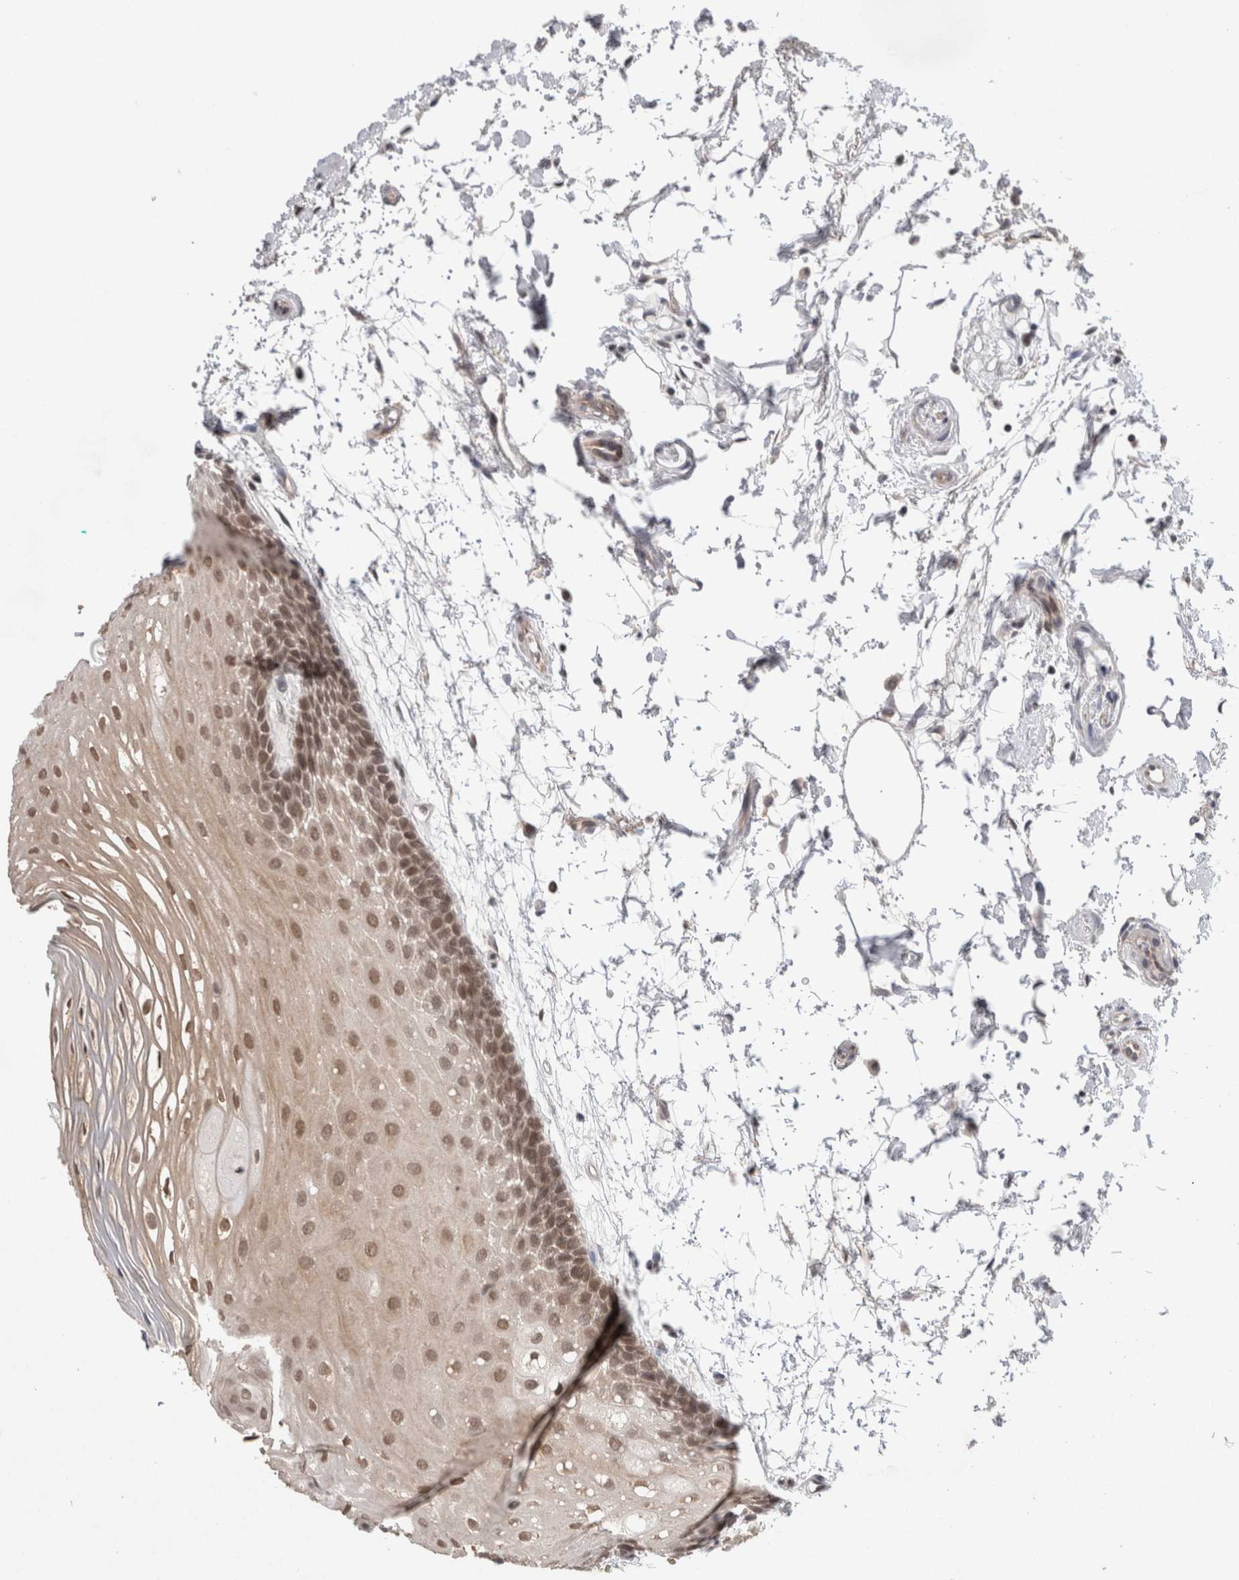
{"staining": {"intensity": "moderate", "quantity": ">75%", "location": "nuclear"}, "tissue": "oral mucosa", "cell_type": "Squamous epithelial cells", "image_type": "normal", "snomed": [{"axis": "morphology", "description": "Normal tissue, NOS"}, {"axis": "topography", "description": "Skeletal muscle"}, {"axis": "topography", "description": "Oral tissue"}, {"axis": "topography", "description": "Peripheral nerve tissue"}], "caption": "About >75% of squamous epithelial cells in unremarkable human oral mucosa show moderate nuclear protein positivity as visualized by brown immunohistochemical staining.", "gene": "ZNF341", "patient": {"sex": "female", "age": 84}}